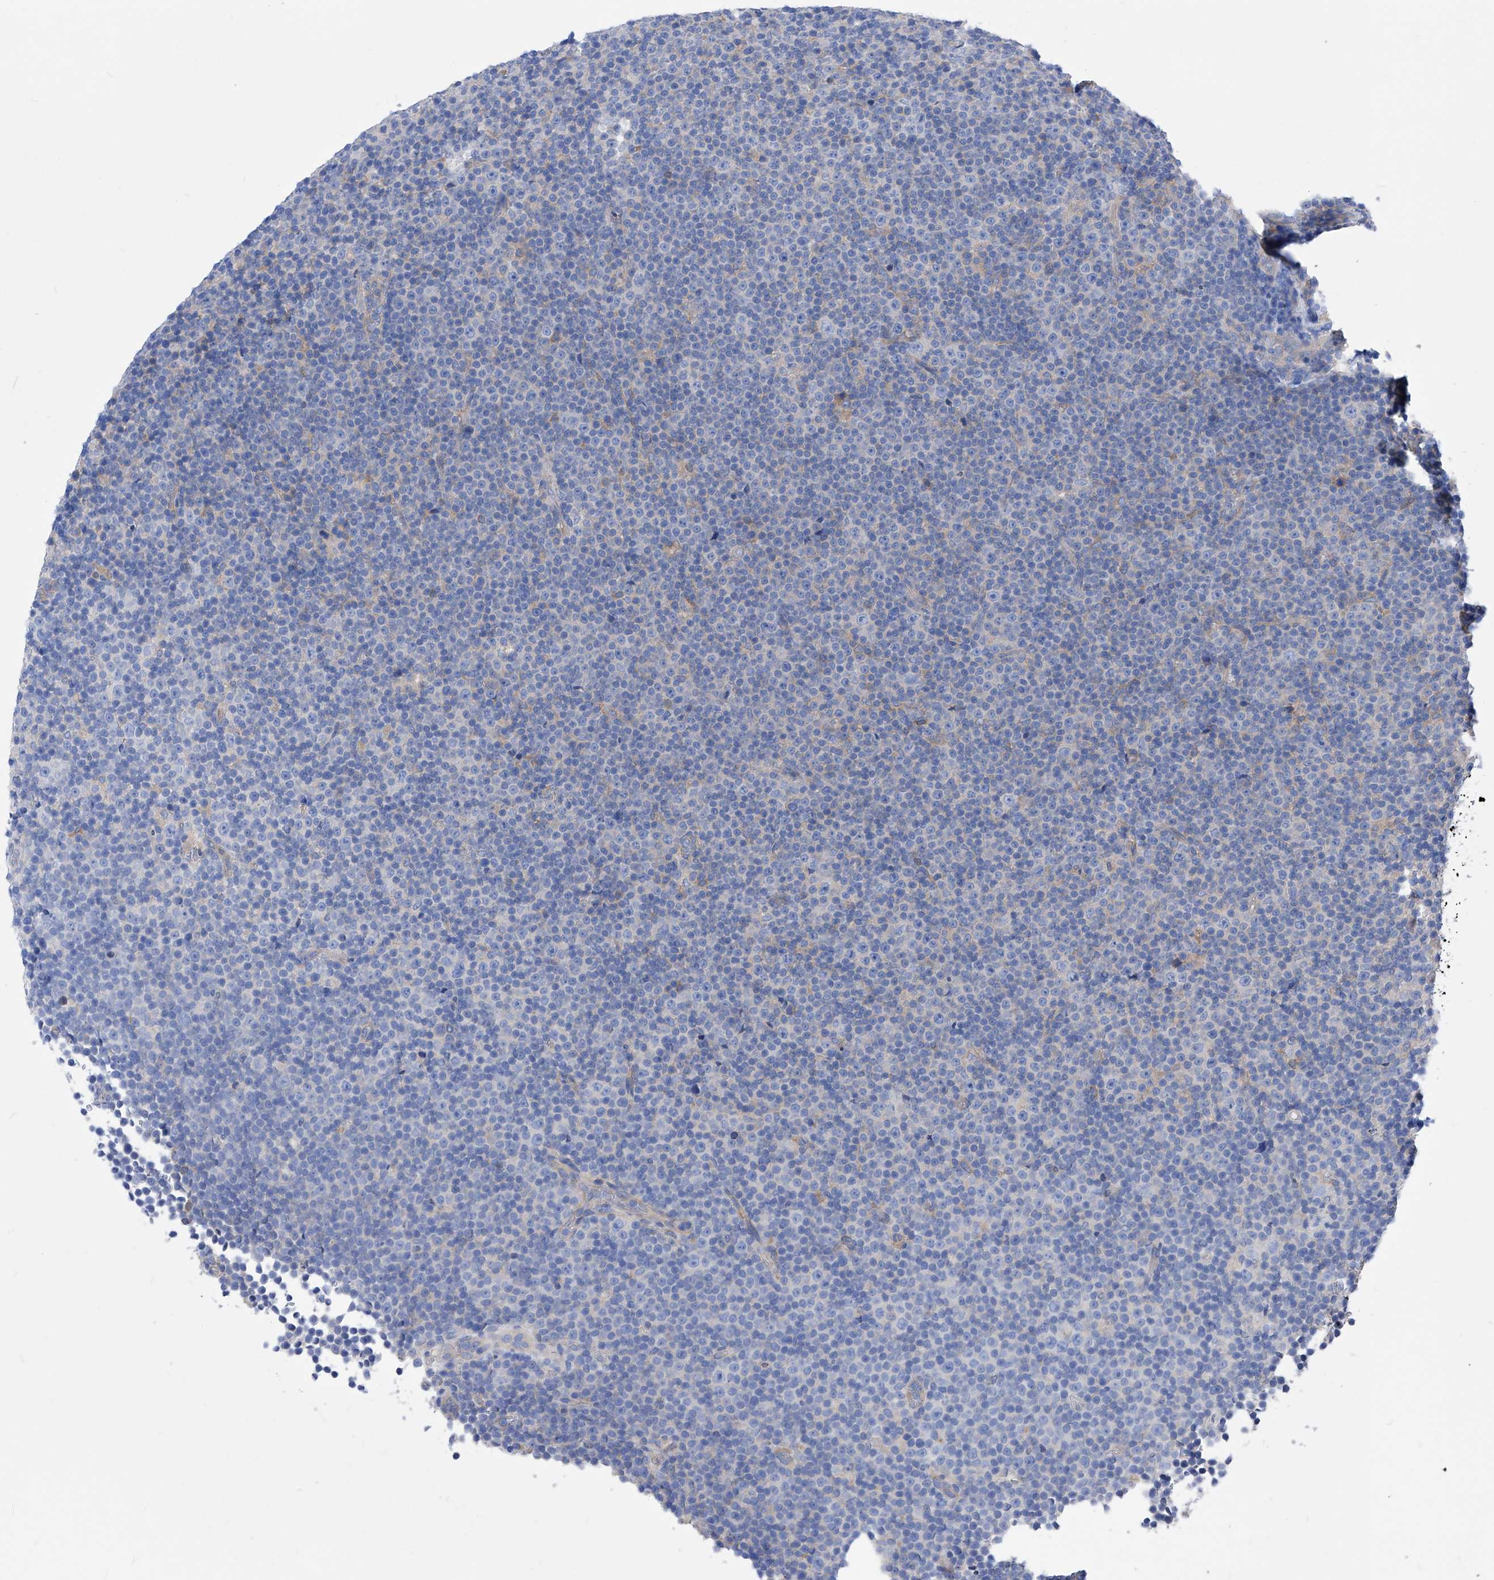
{"staining": {"intensity": "negative", "quantity": "none", "location": "none"}, "tissue": "lymphoma", "cell_type": "Tumor cells", "image_type": "cancer", "snomed": [{"axis": "morphology", "description": "Malignant lymphoma, non-Hodgkin's type, Low grade"}, {"axis": "topography", "description": "Lymph node"}], "caption": "Protein analysis of low-grade malignant lymphoma, non-Hodgkin's type demonstrates no significant positivity in tumor cells.", "gene": "XPNPEP1", "patient": {"sex": "female", "age": 67}}